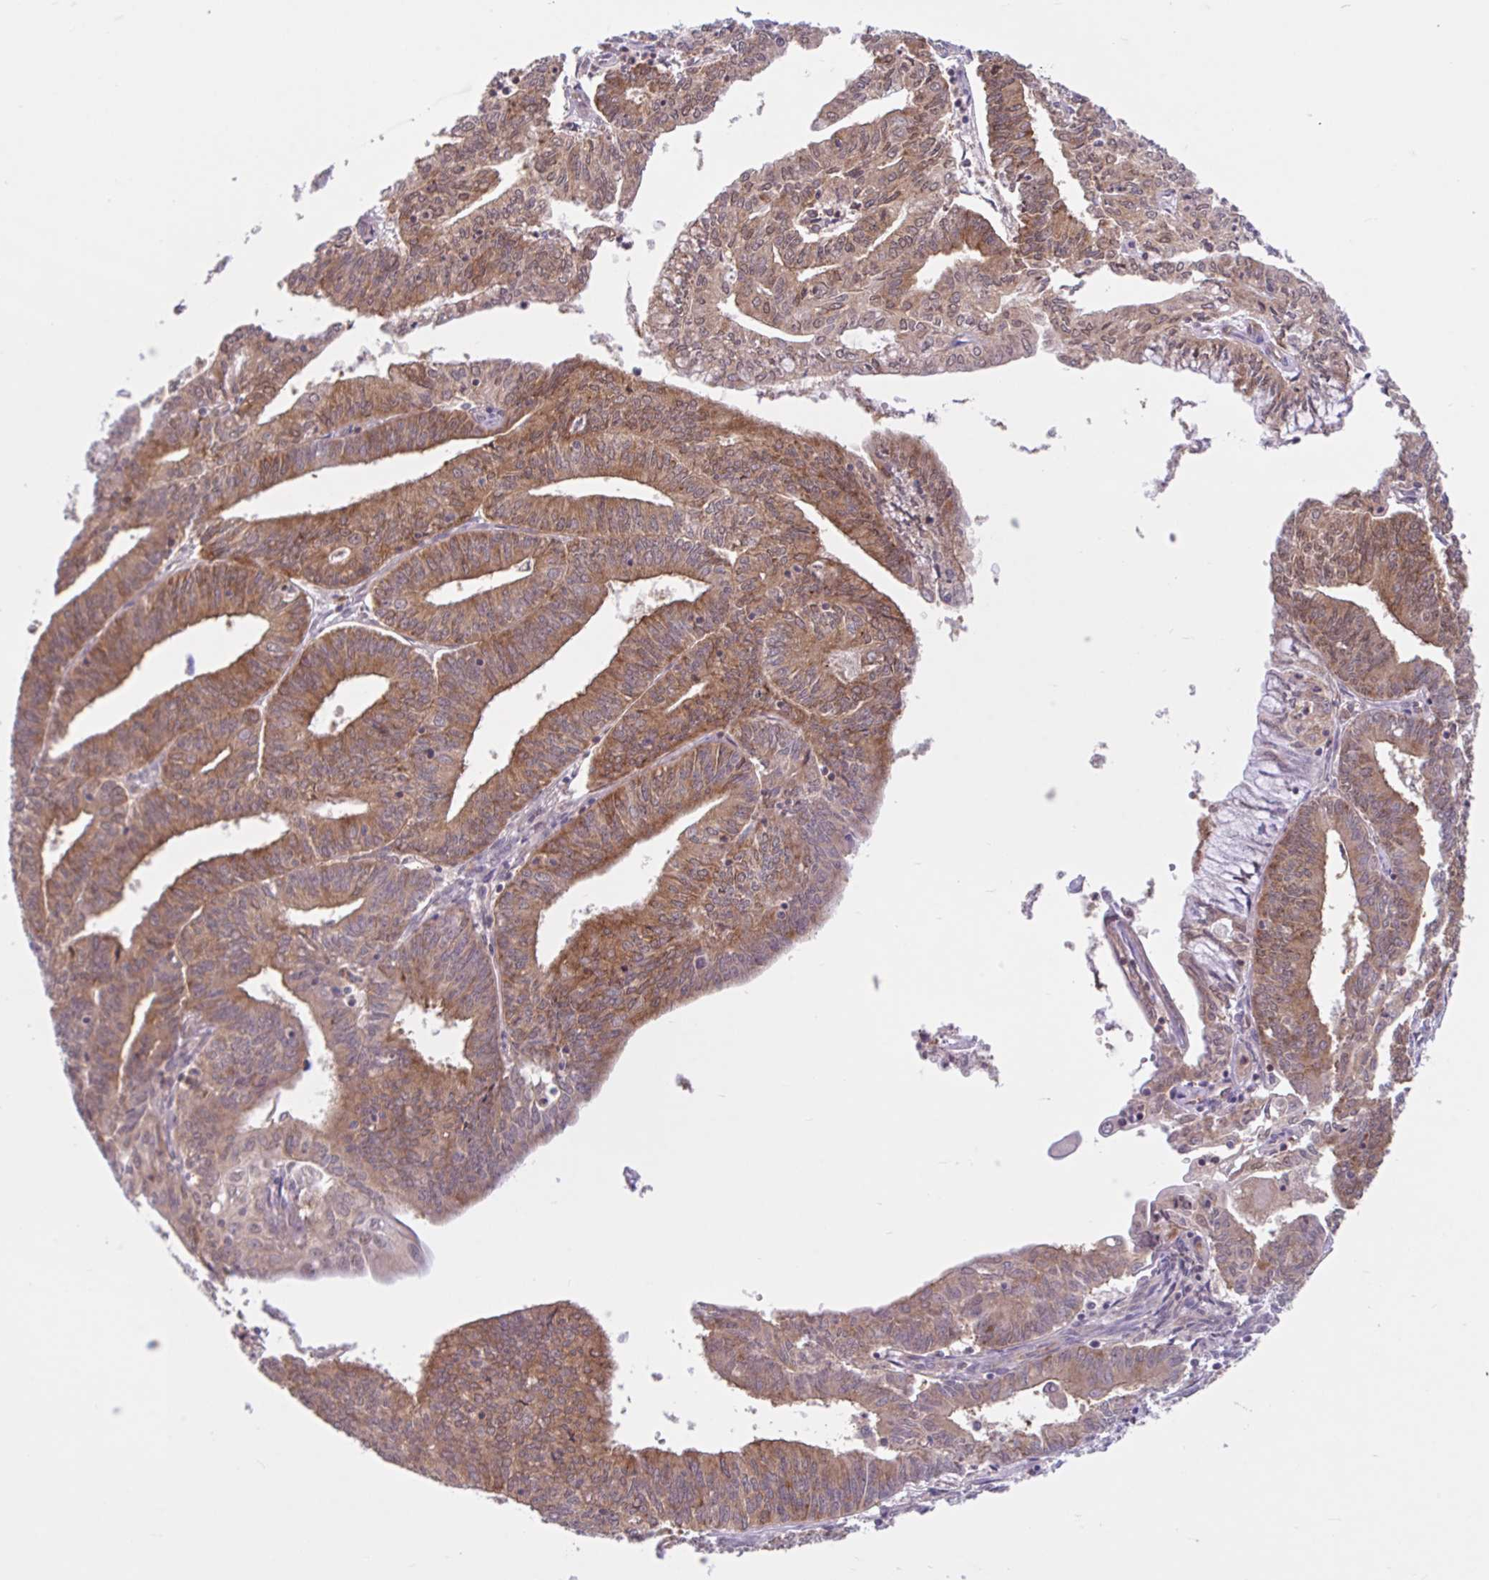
{"staining": {"intensity": "moderate", "quantity": ">75%", "location": "cytoplasmic/membranous"}, "tissue": "endometrial cancer", "cell_type": "Tumor cells", "image_type": "cancer", "snomed": [{"axis": "morphology", "description": "Adenocarcinoma, NOS"}, {"axis": "topography", "description": "Endometrium"}], "caption": "A high-resolution image shows IHC staining of endometrial cancer (adenocarcinoma), which exhibits moderate cytoplasmic/membranous expression in approximately >75% of tumor cells.", "gene": "RALBP1", "patient": {"sex": "female", "age": 61}}